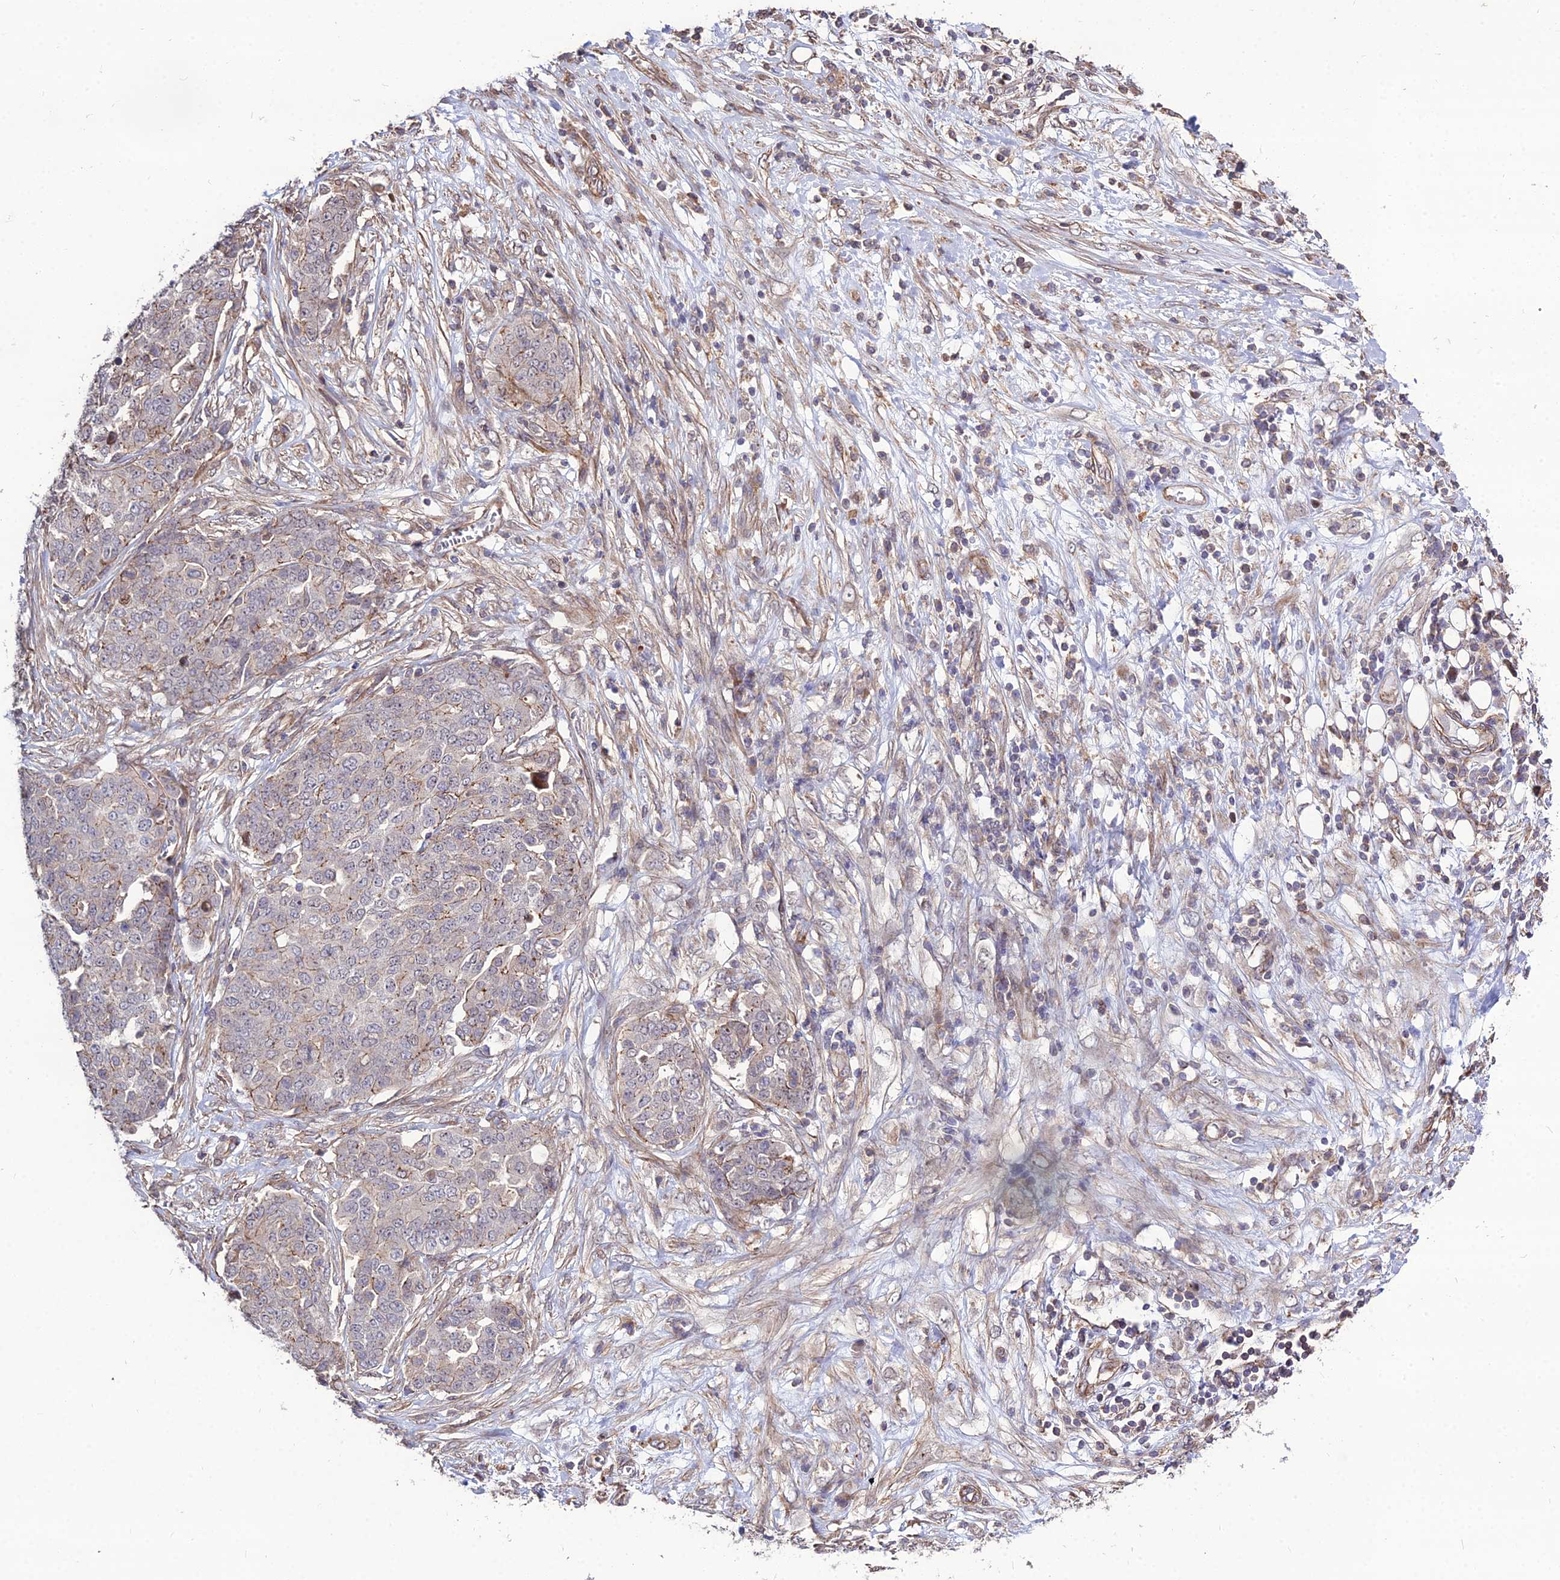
{"staining": {"intensity": "weak", "quantity": "25%-75%", "location": "cytoplasmic/membranous"}, "tissue": "ovarian cancer", "cell_type": "Tumor cells", "image_type": "cancer", "snomed": [{"axis": "morphology", "description": "Cystadenocarcinoma, serous, NOS"}, {"axis": "topography", "description": "Soft tissue"}, {"axis": "topography", "description": "Ovary"}], "caption": "Immunohistochemistry (IHC) of human ovarian cancer (serous cystadenocarcinoma) shows low levels of weak cytoplasmic/membranous positivity in about 25%-75% of tumor cells.", "gene": "TSPYL2", "patient": {"sex": "female", "age": 57}}